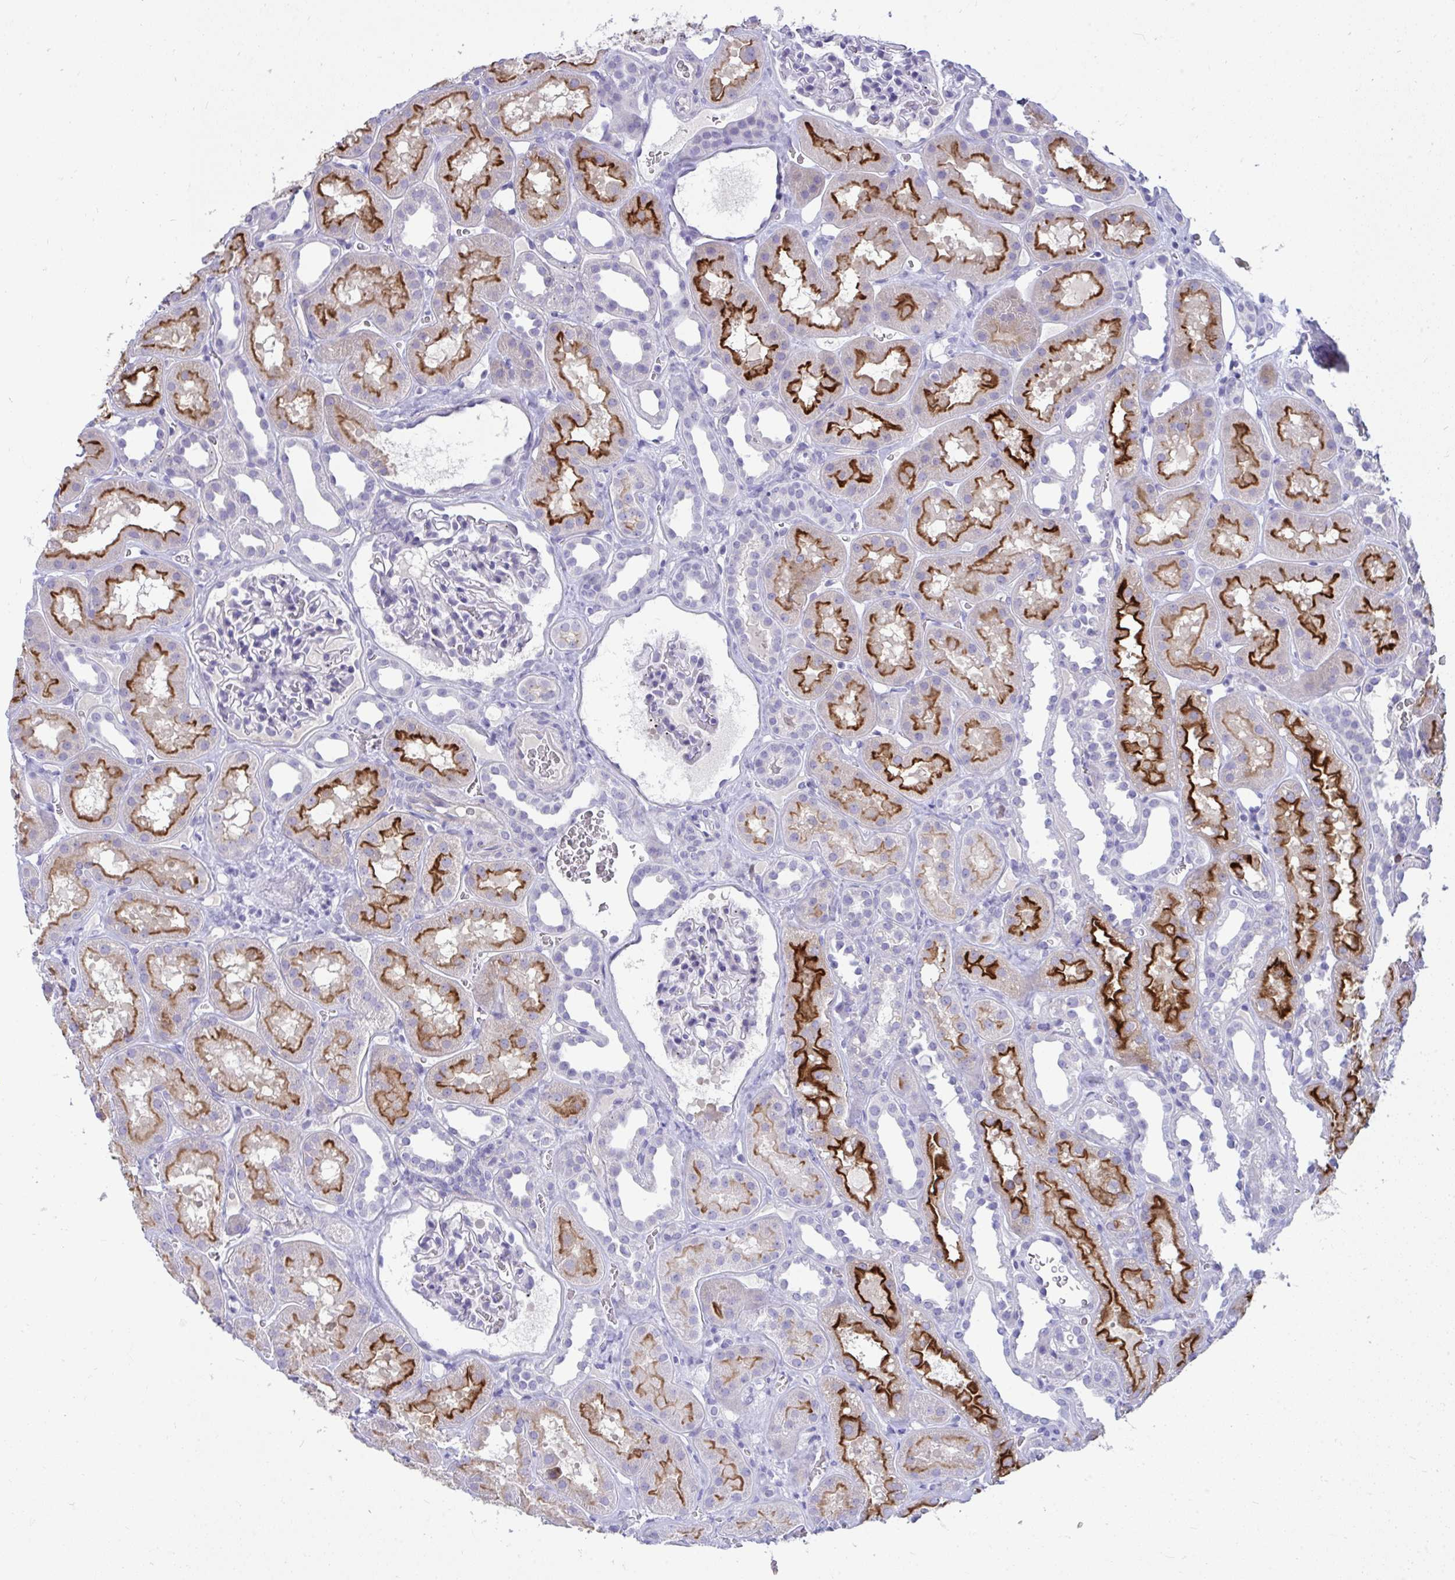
{"staining": {"intensity": "negative", "quantity": "none", "location": "none"}, "tissue": "kidney", "cell_type": "Cells in glomeruli", "image_type": "normal", "snomed": [{"axis": "morphology", "description": "Normal tissue, NOS"}, {"axis": "topography", "description": "Kidney"}], "caption": "A high-resolution image shows IHC staining of normal kidney, which shows no significant positivity in cells in glomeruli. (DAB immunohistochemistry, high magnification).", "gene": "PIGZ", "patient": {"sex": "female", "age": 41}}